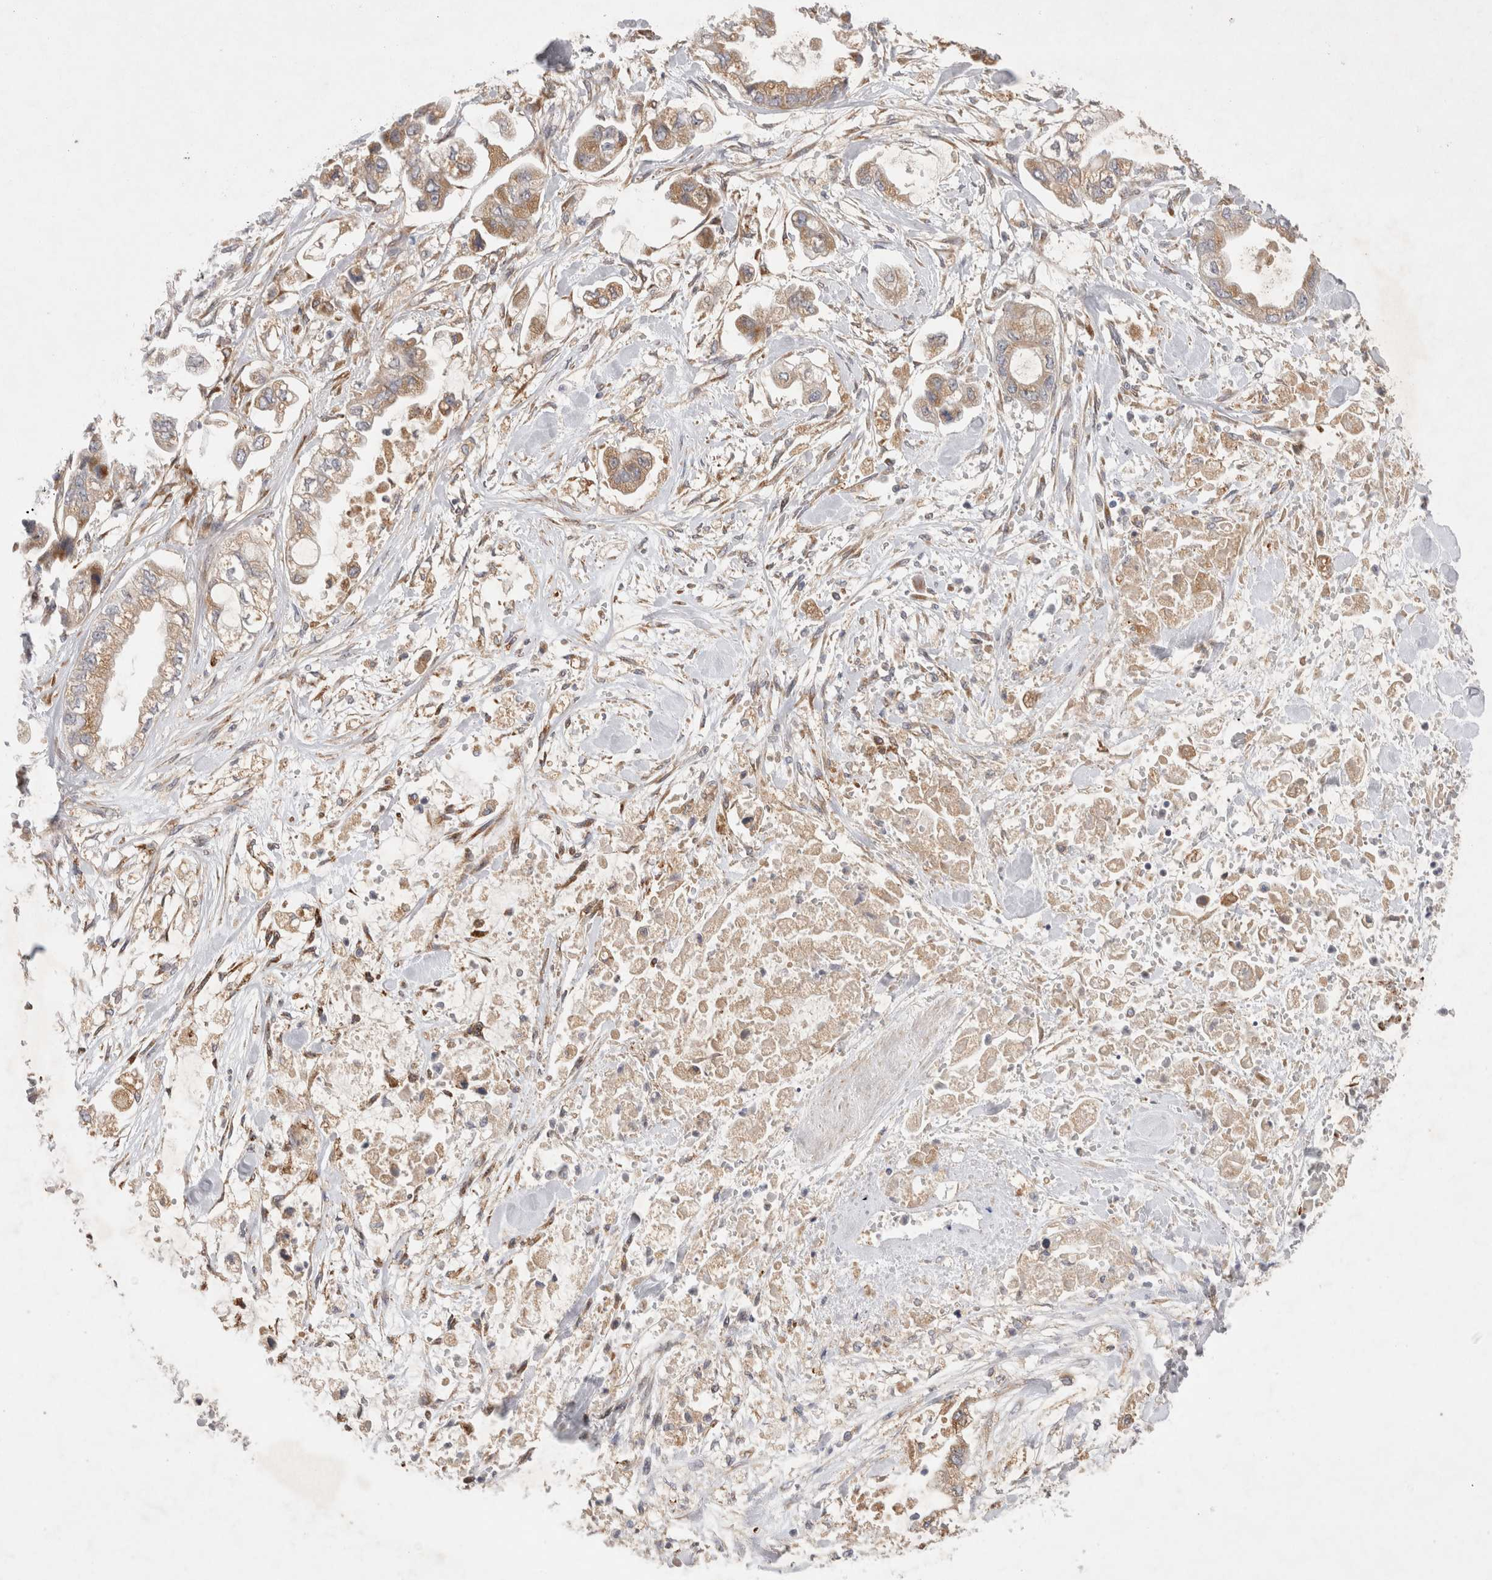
{"staining": {"intensity": "moderate", "quantity": ">75%", "location": "cytoplasmic/membranous"}, "tissue": "stomach cancer", "cell_type": "Tumor cells", "image_type": "cancer", "snomed": [{"axis": "morphology", "description": "Normal tissue, NOS"}, {"axis": "morphology", "description": "Adenocarcinoma, NOS"}, {"axis": "topography", "description": "Stomach"}], "caption": "Human stomach adenocarcinoma stained for a protein (brown) displays moderate cytoplasmic/membranous positive staining in about >75% of tumor cells.", "gene": "NPC1", "patient": {"sex": "male", "age": 62}}